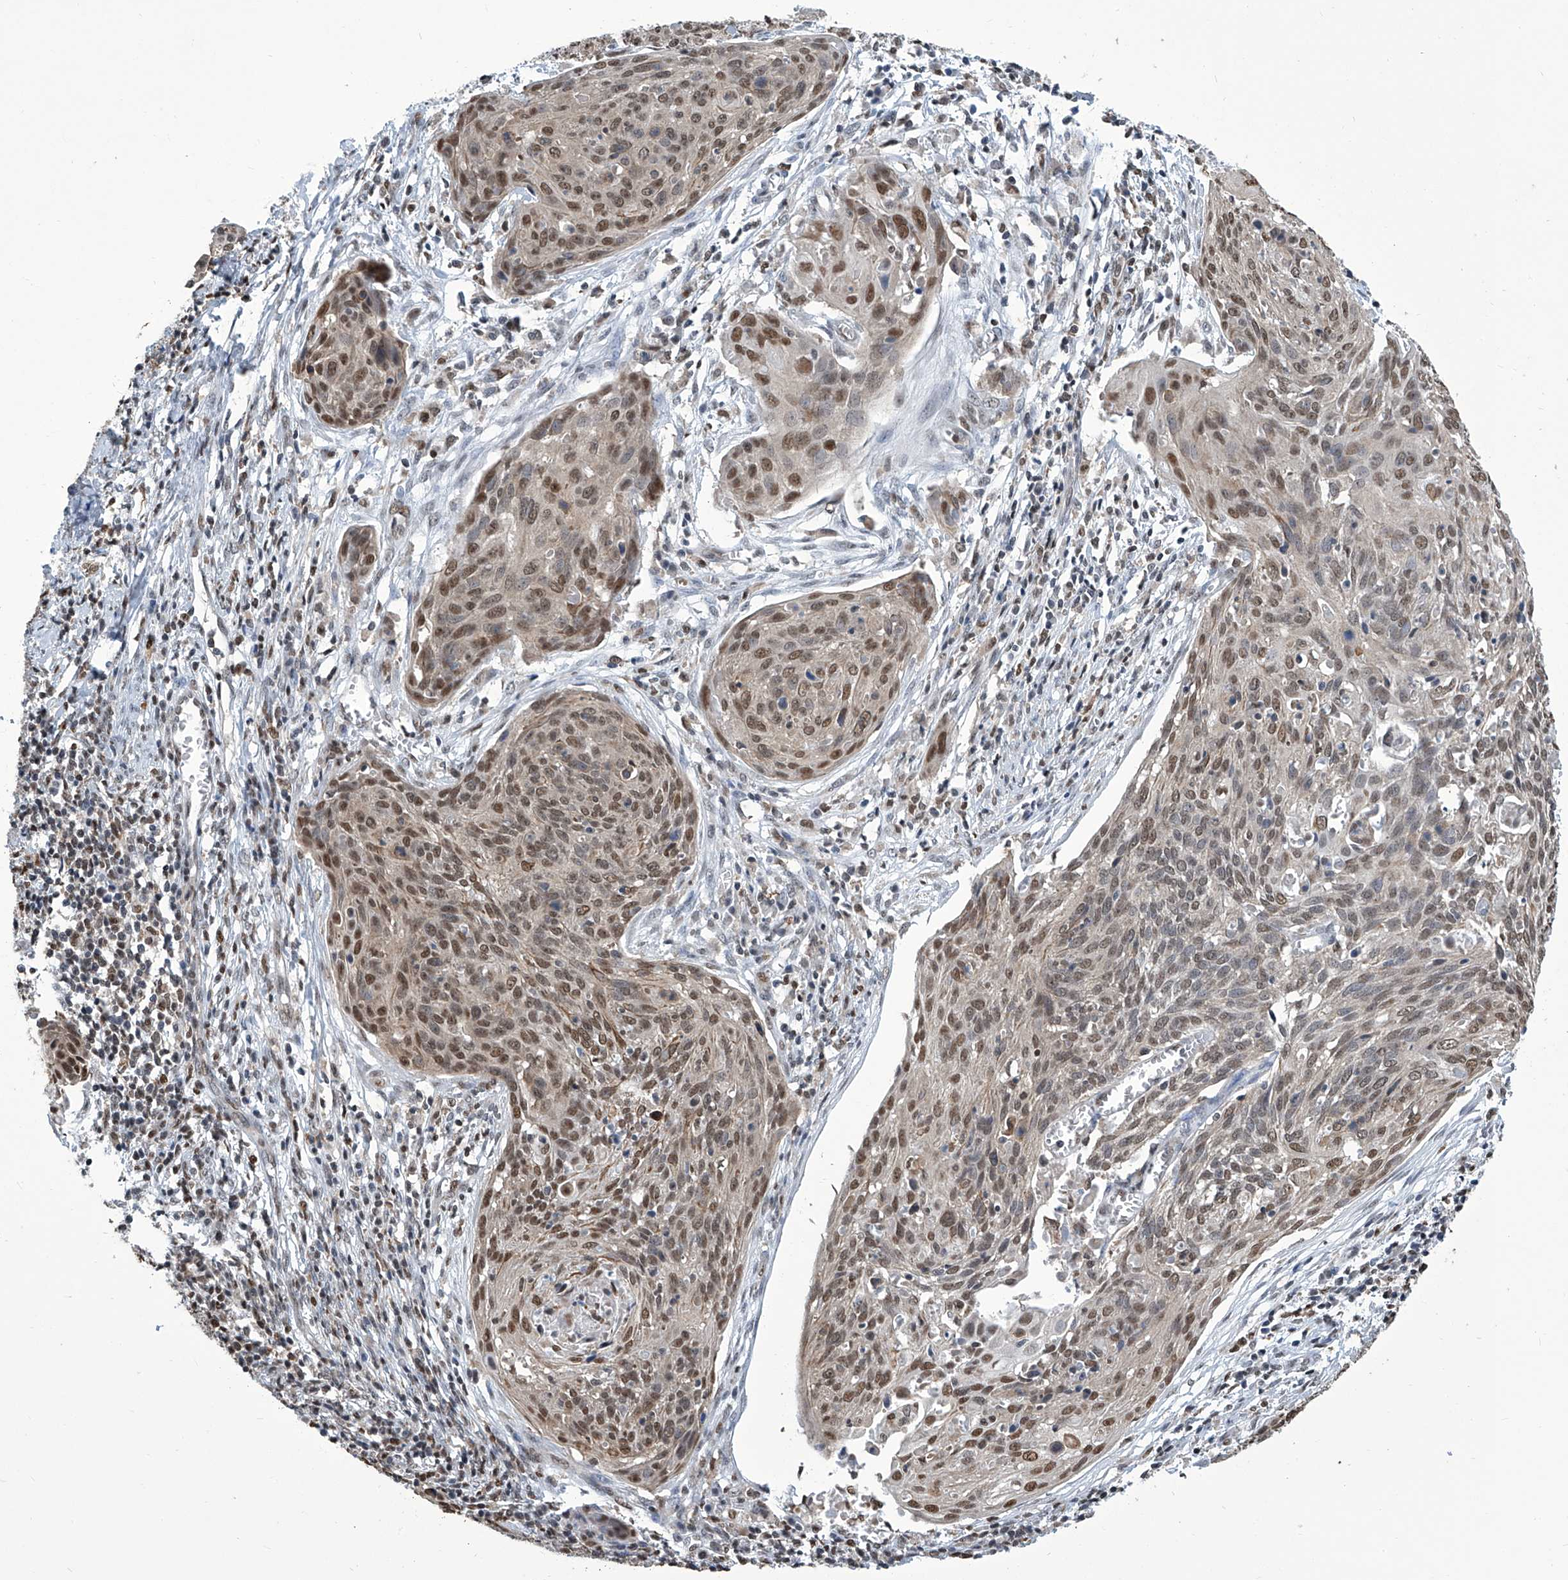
{"staining": {"intensity": "moderate", "quantity": ">75%", "location": "nuclear"}, "tissue": "cervical cancer", "cell_type": "Tumor cells", "image_type": "cancer", "snomed": [{"axis": "morphology", "description": "Squamous cell carcinoma, NOS"}, {"axis": "topography", "description": "Cervix"}], "caption": "Immunohistochemistry (IHC) histopathology image of neoplastic tissue: cervical cancer stained using immunohistochemistry (IHC) shows medium levels of moderate protein expression localized specifically in the nuclear of tumor cells, appearing as a nuclear brown color.", "gene": "SREBF2", "patient": {"sex": "female", "age": 38}}